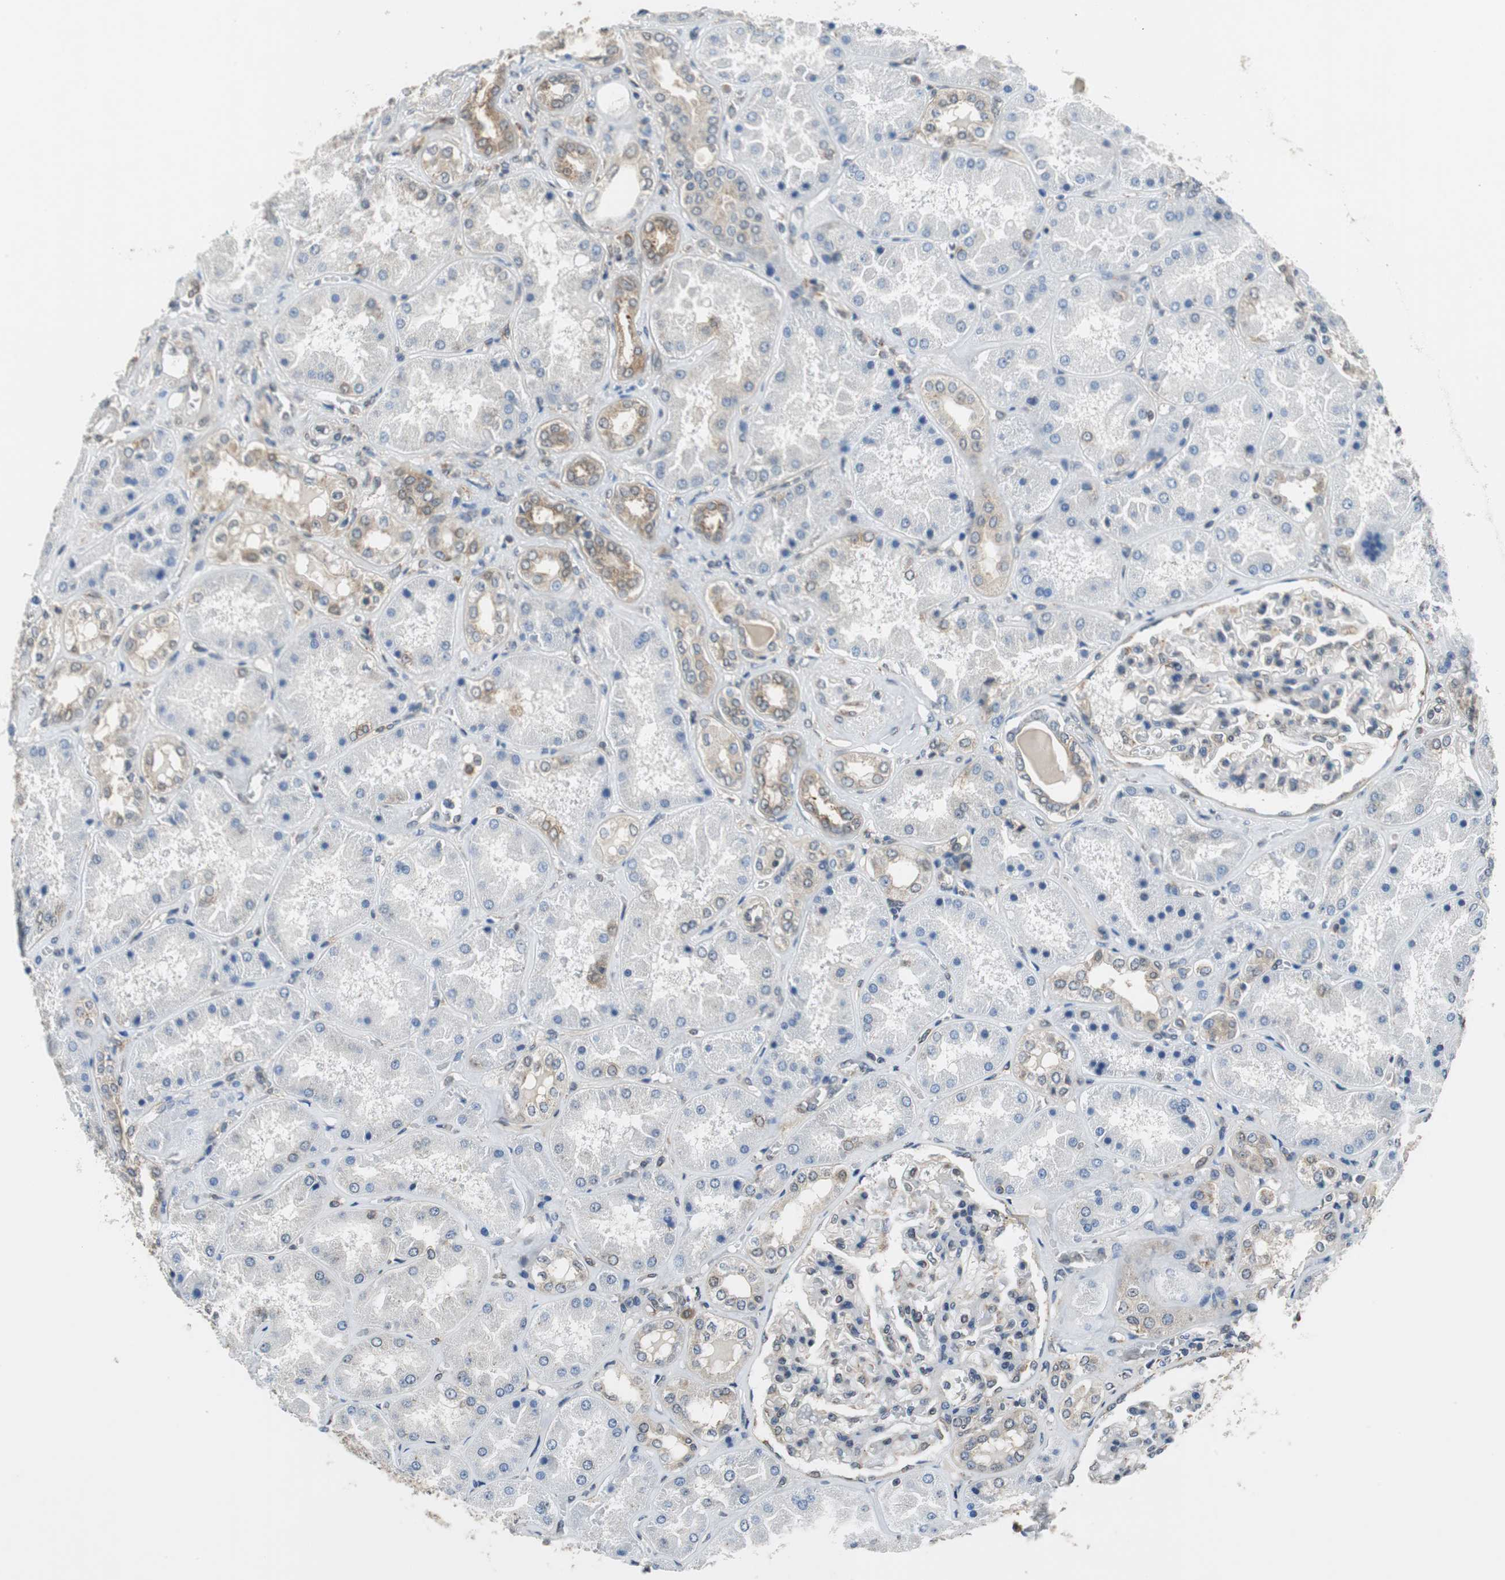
{"staining": {"intensity": "moderate", "quantity": "25%-75%", "location": "cytoplasmic/membranous"}, "tissue": "kidney", "cell_type": "Cells in glomeruli", "image_type": "normal", "snomed": [{"axis": "morphology", "description": "Normal tissue, NOS"}, {"axis": "topography", "description": "Kidney"}], "caption": "Moderate cytoplasmic/membranous expression for a protein is seen in about 25%-75% of cells in glomeruli of benign kidney using immunohistochemistry (IHC).", "gene": "CNOT3", "patient": {"sex": "female", "age": 56}}